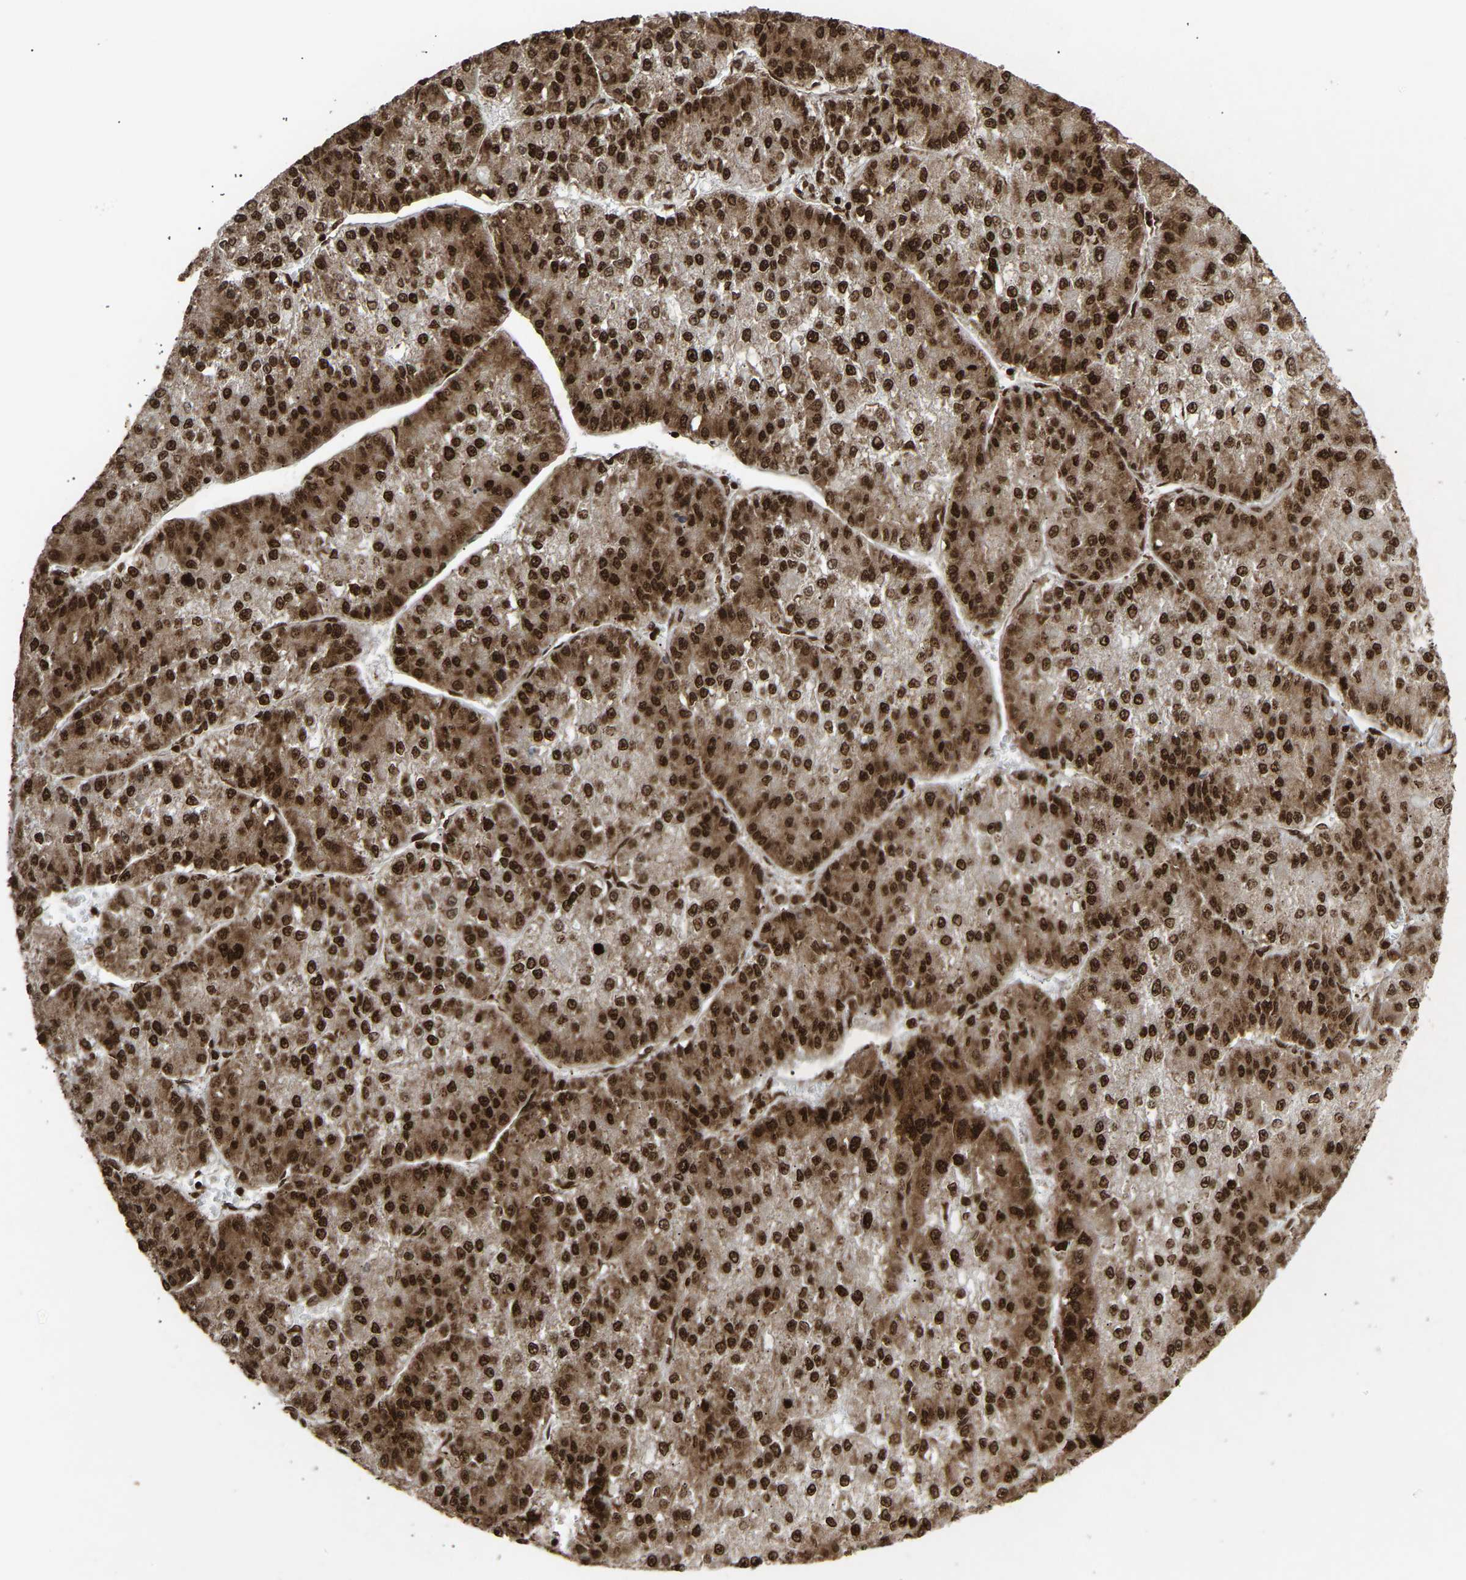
{"staining": {"intensity": "strong", "quantity": ">75%", "location": "cytoplasmic/membranous,nuclear"}, "tissue": "liver cancer", "cell_type": "Tumor cells", "image_type": "cancer", "snomed": [{"axis": "morphology", "description": "Carcinoma, Hepatocellular, NOS"}, {"axis": "topography", "description": "Liver"}], "caption": "Liver cancer (hepatocellular carcinoma) tissue demonstrates strong cytoplasmic/membranous and nuclear positivity in approximately >75% of tumor cells, visualized by immunohistochemistry.", "gene": "ALYREF", "patient": {"sex": "female", "age": 73}}